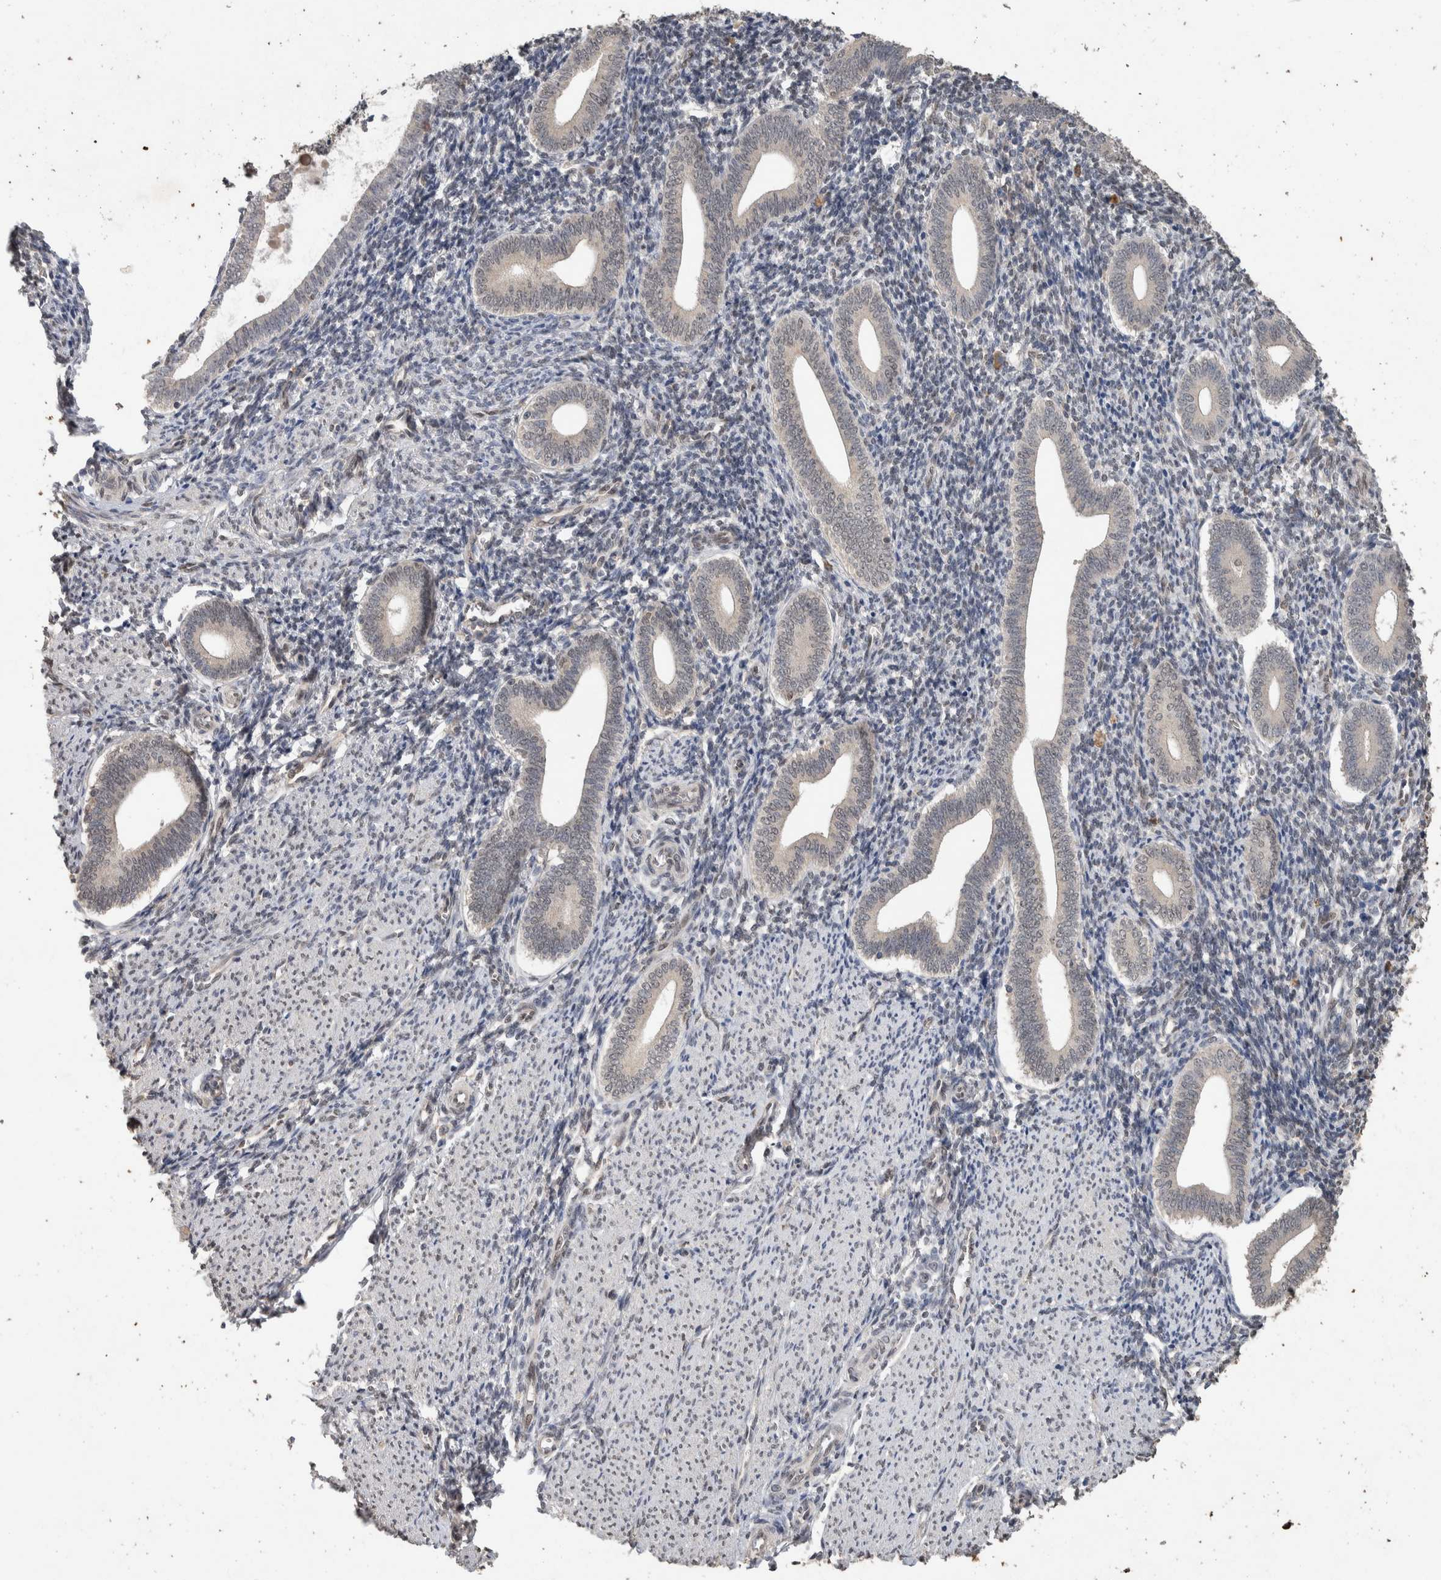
{"staining": {"intensity": "weak", "quantity": "25%-75%", "location": "nuclear"}, "tissue": "endometrium", "cell_type": "Cells in endometrial stroma", "image_type": "normal", "snomed": [{"axis": "morphology", "description": "Normal tissue, NOS"}, {"axis": "topography", "description": "Uterus"}, {"axis": "topography", "description": "Endometrium"}], "caption": "Protein staining of benign endometrium demonstrates weak nuclear positivity in approximately 25%-75% of cells in endometrial stroma. (brown staining indicates protein expression, while blue staining denotes nuclei).", "gene": "CYSRT1", "patient": {"sex": "female", "age": 33}}